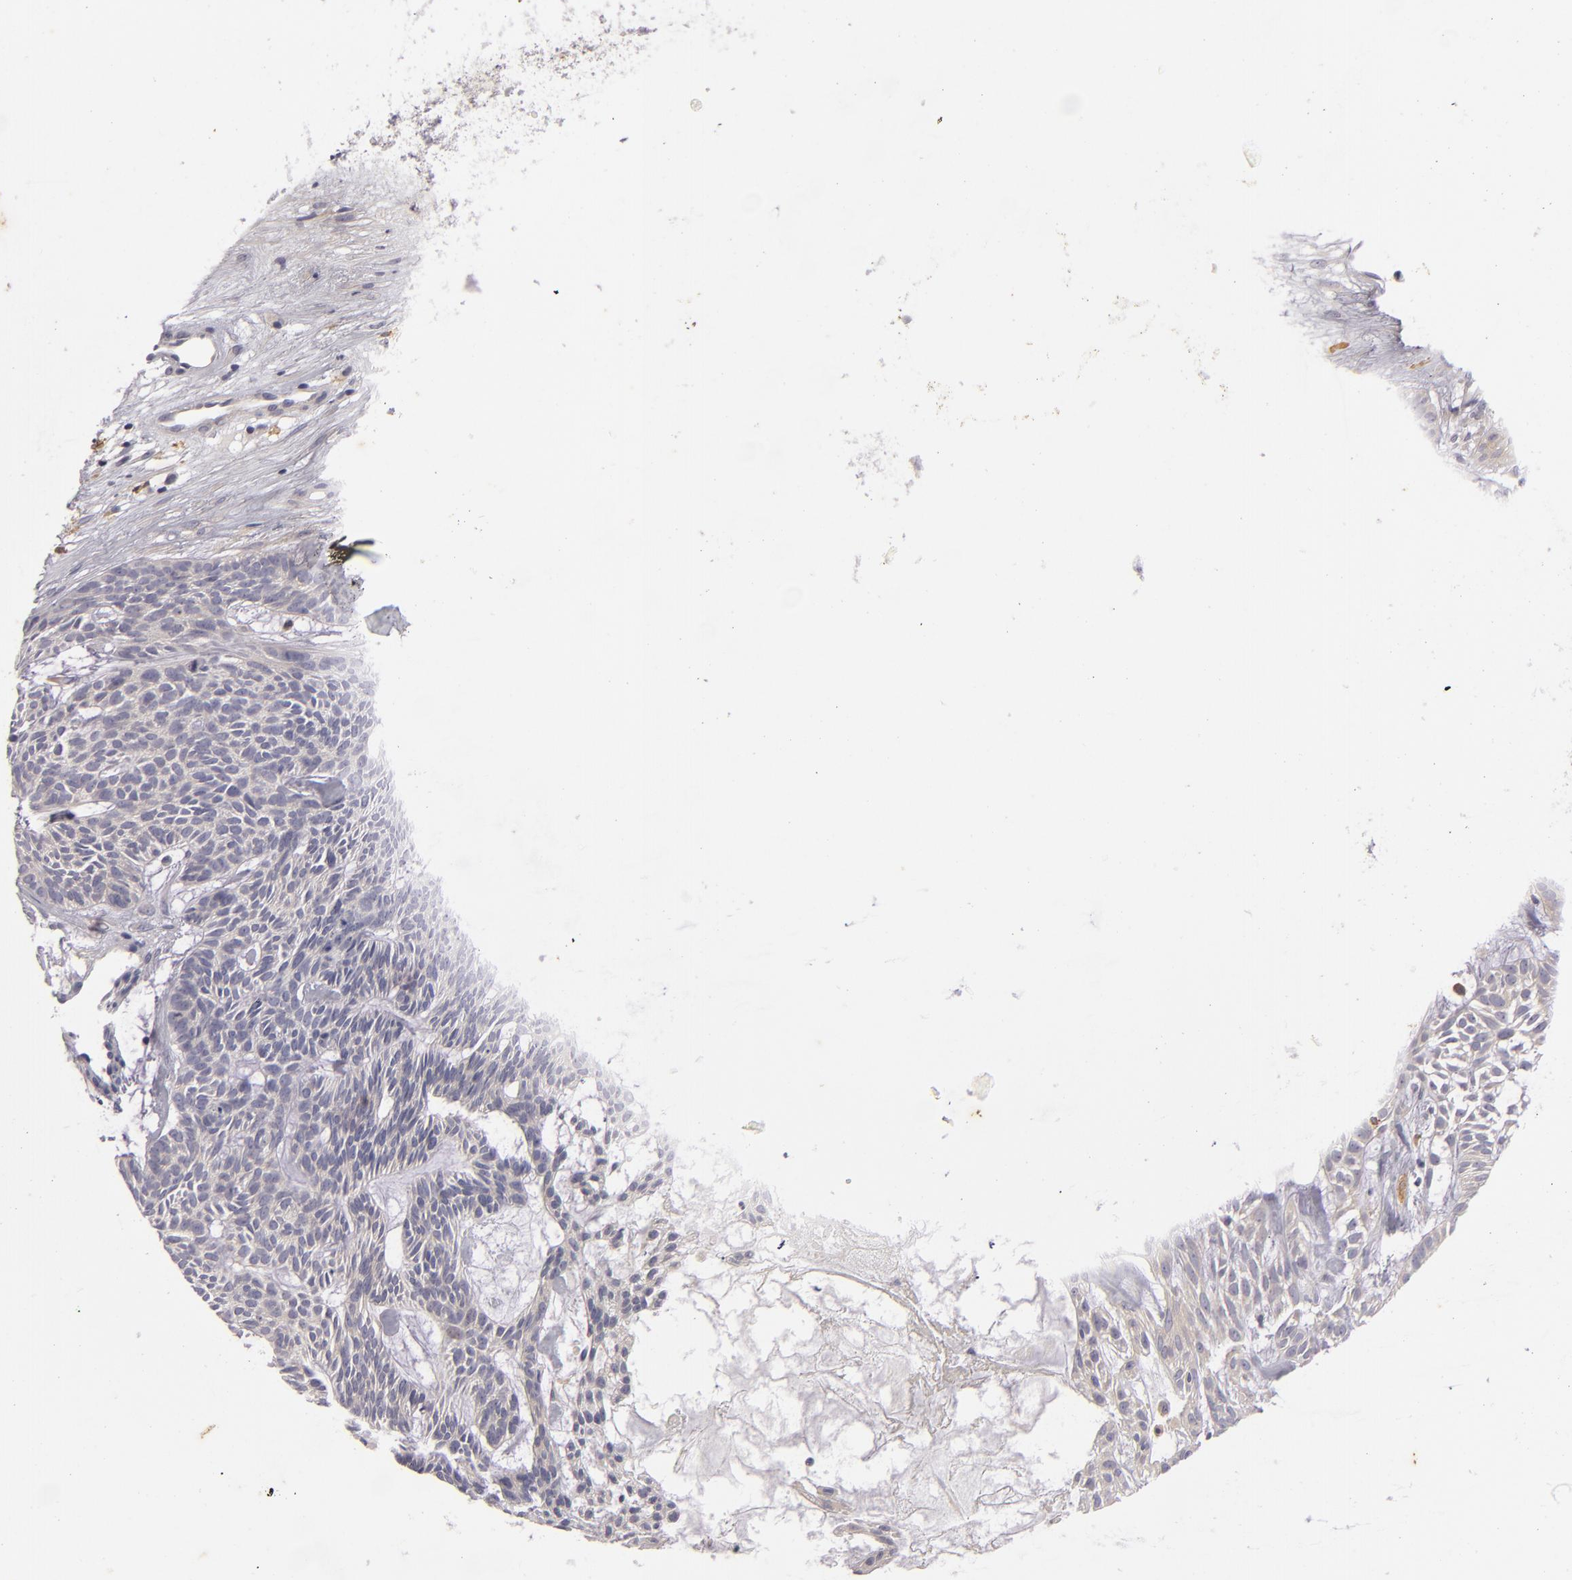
{"staining": {"intensity": "negative", "quantity": "none", "location": "none"}, "tissue": "skin cancer", "cell_type": "Tumor cells", "image_type": "cancer", "snomed": [{"axis": "morphology", "description": "Basal cell carcinoma"}, {"axis": "topography", "description": "Skin"}], "caption": "Immunohistochemistry (IHC) histopathology image of neoplastic tissue: basal cell carcinoma (skin) stained with DAB (3,3'-diaminobenzidine) shows no significant protein positivity in tumor cells.", "gene": "CD83", "patient": {"sex": "male", "age": 75}}